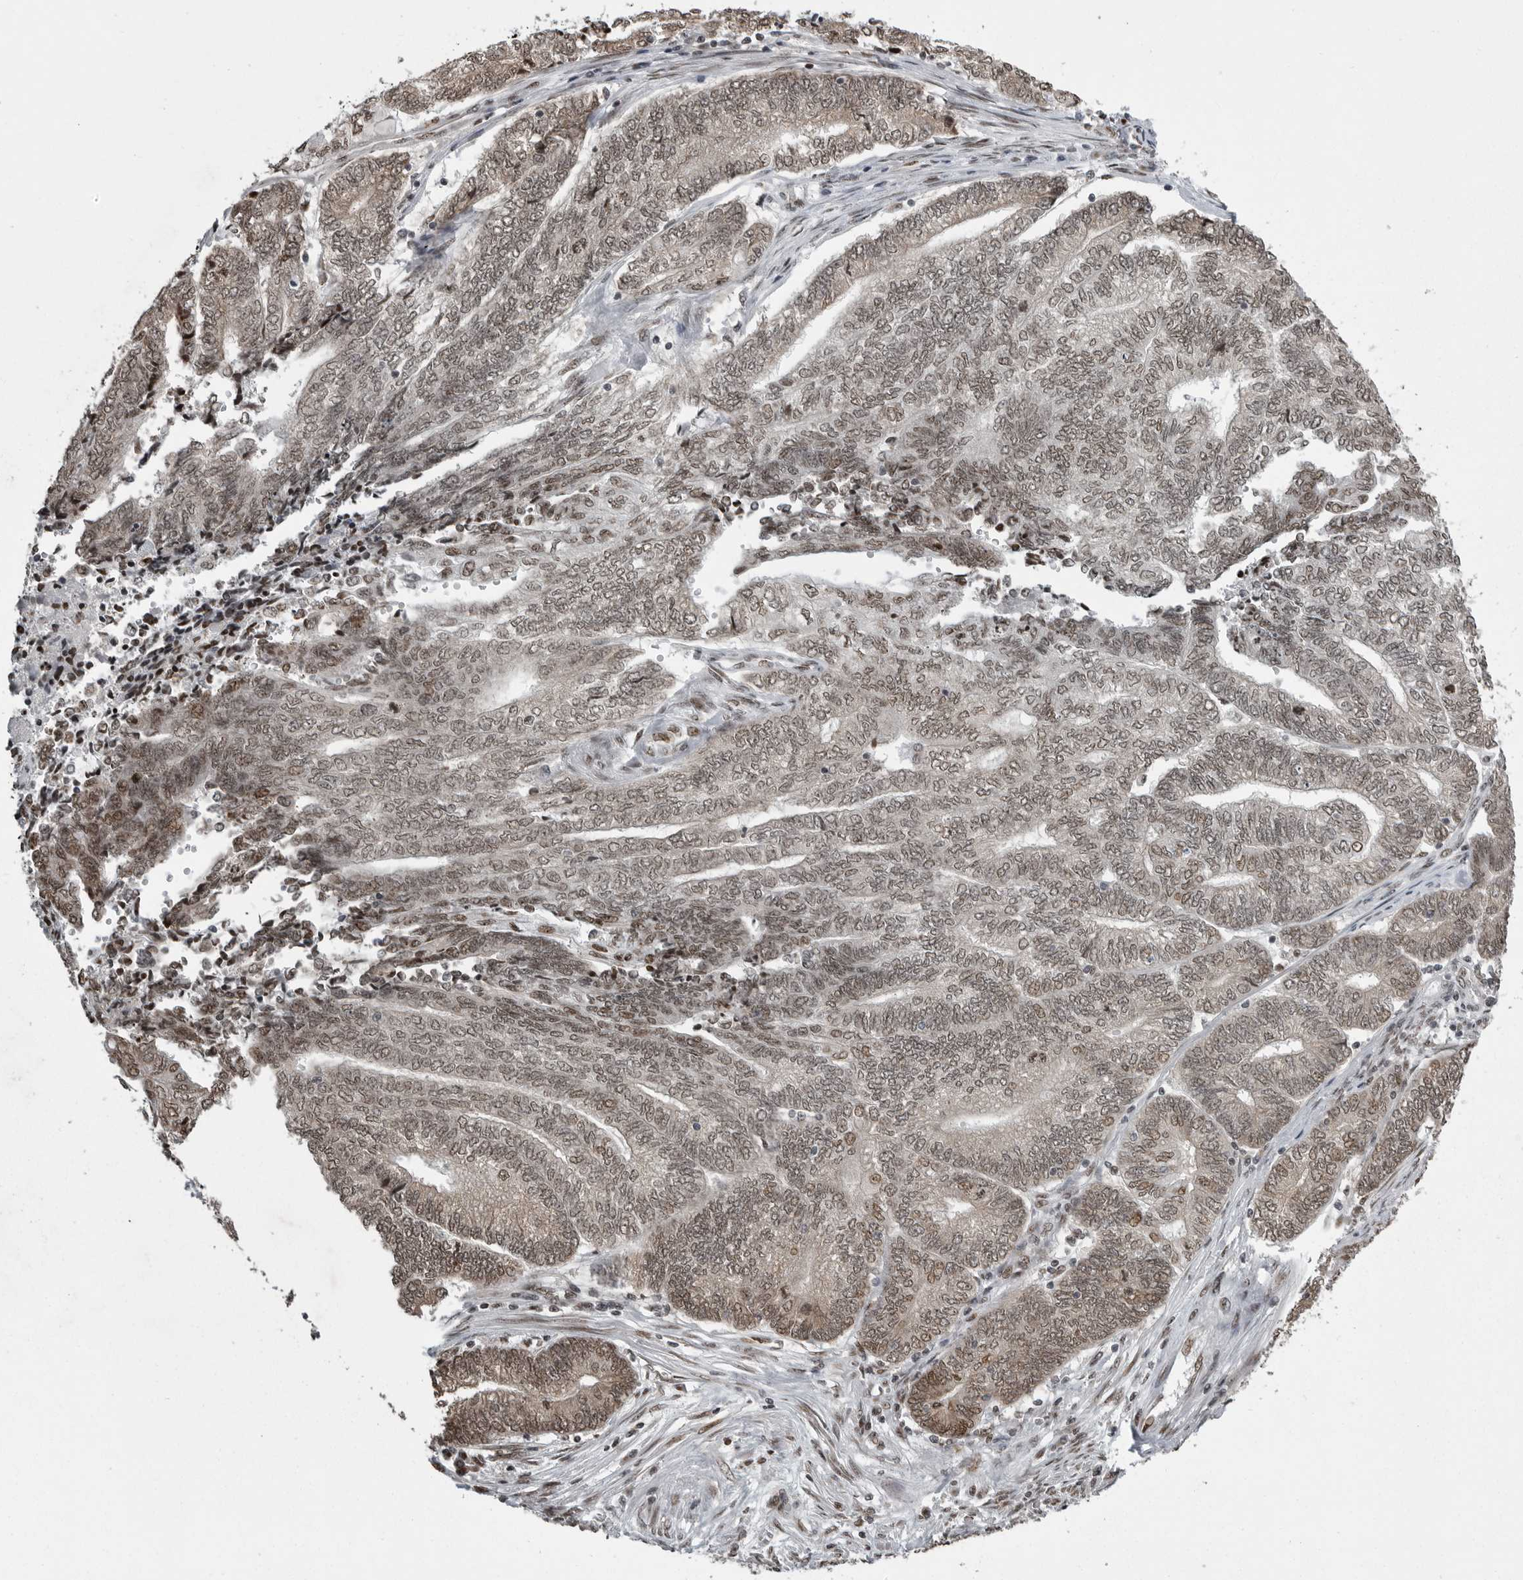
{"staining": {"intensity": "moderate", "quantity": ">75%", "location": "nuclear"}, "tissue": "endometrial cancer", "cell_type": "Tumor cells", "image_type": "cancer", "snomed": [{"axis": "morphology", "description": "Adenocarcinoma, NOS"}, {"axis": "topography", "description": "Uterus"}, {"axis": "topography", "description": "Endometrium"}], "caption": "DAB immunohistochemical staining of human endometrial adenocarcinoma displays moderate nuclear protein expression in about >75% of tumor cells.", "gene": "YAF2", "patient": {"sex": "female", "age": 70}}